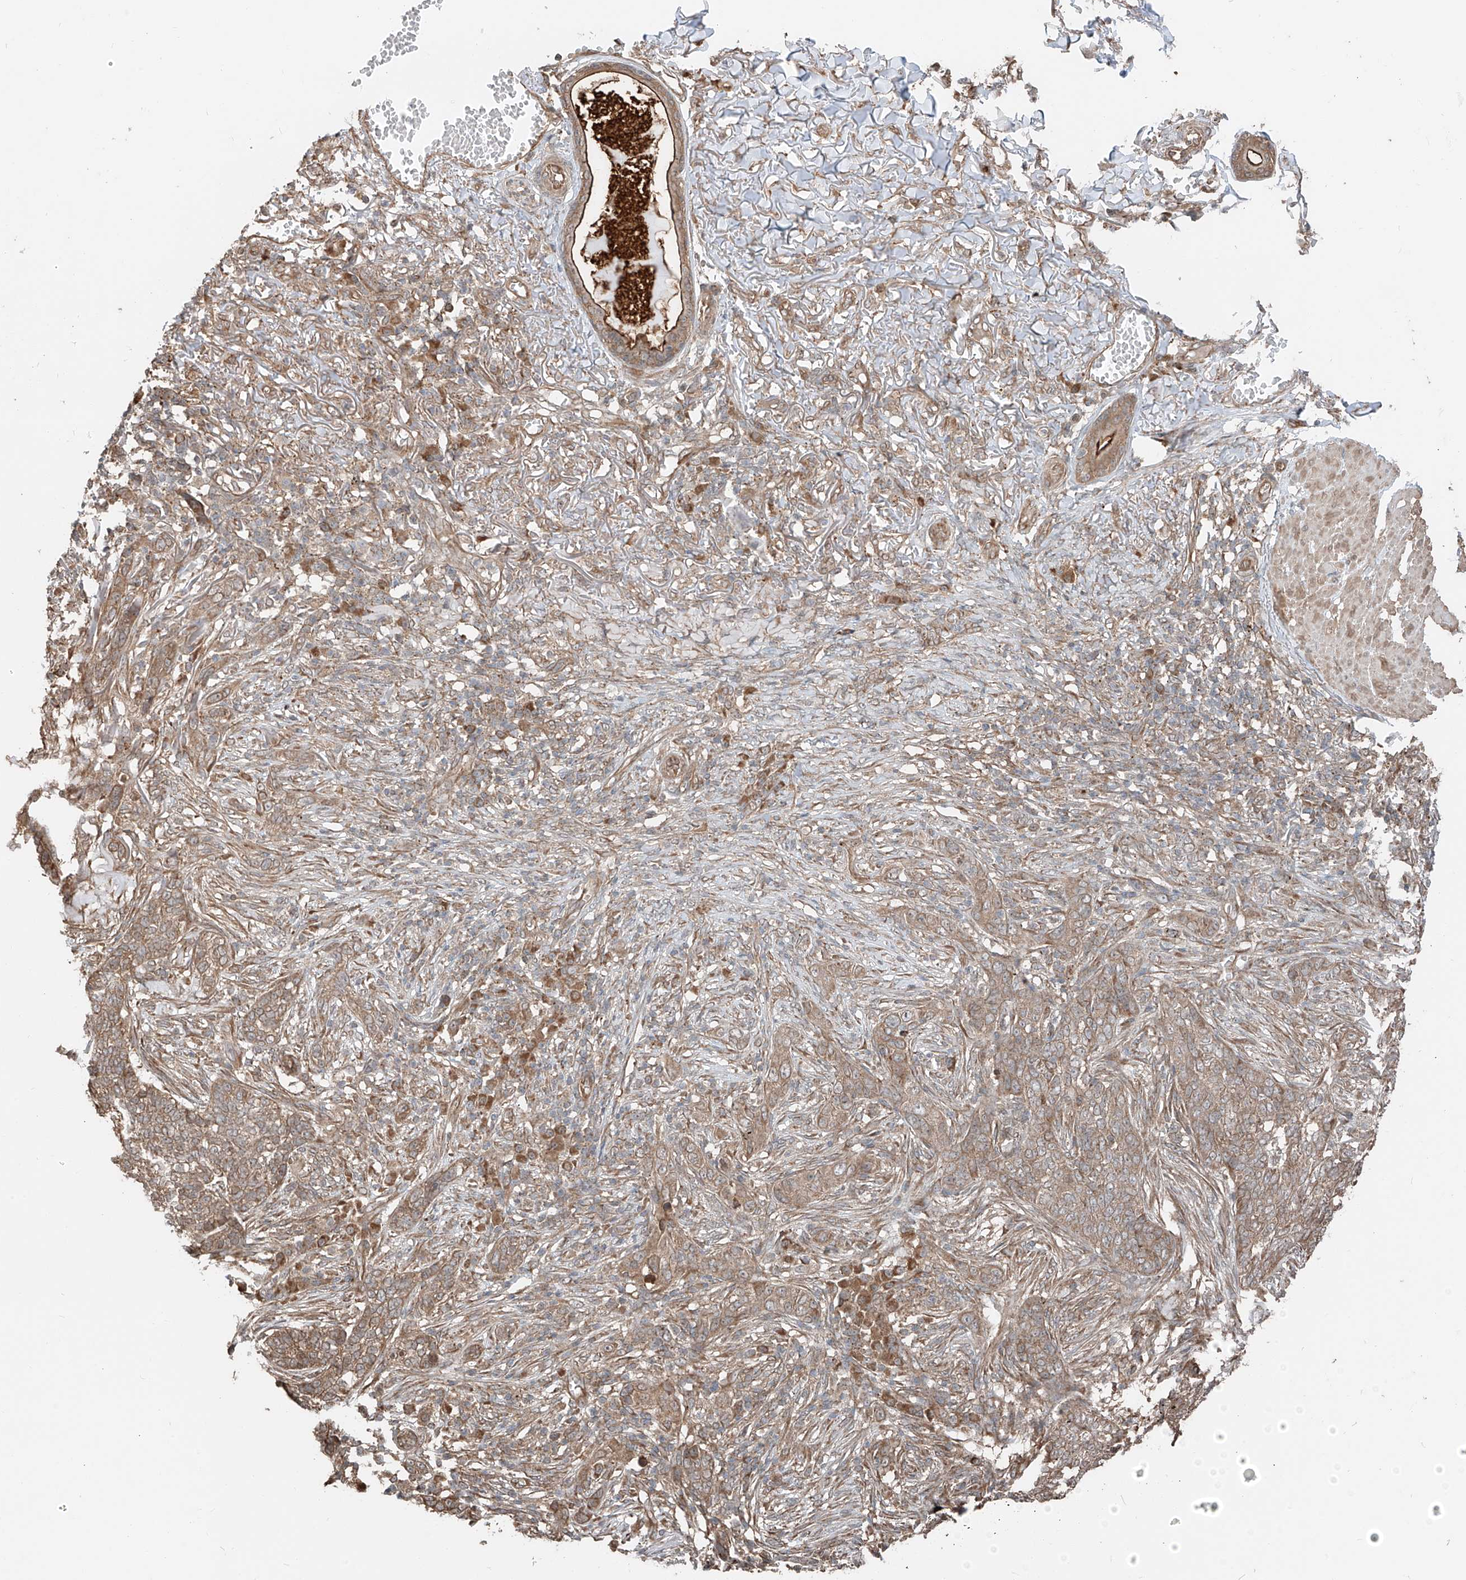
{"staining": {"intensity": "moderate", "quantity": ">75%", "location": "cytoplasmic/membranous"}, "tissue": "skin cancer", "cell_type": "Tumor cells", "image_type": "cancer", "snomed": [{"axis": "morphology", "description": "Basal cell carcinoma"}, {"axis": "topography", "description": "Skin"}], "caption": "A brown stain labels moderate cytoplasmic/membranous expression of a protein in human skin cancer (basal cell carcinoma) tumor cells. The staining is performed using DAB brown chromogen to label protein expression. The nuclei are counter-stained blue using hematoxylin.", "gene": "CEP162", "patient": {"sex": "male", "age": 85}}